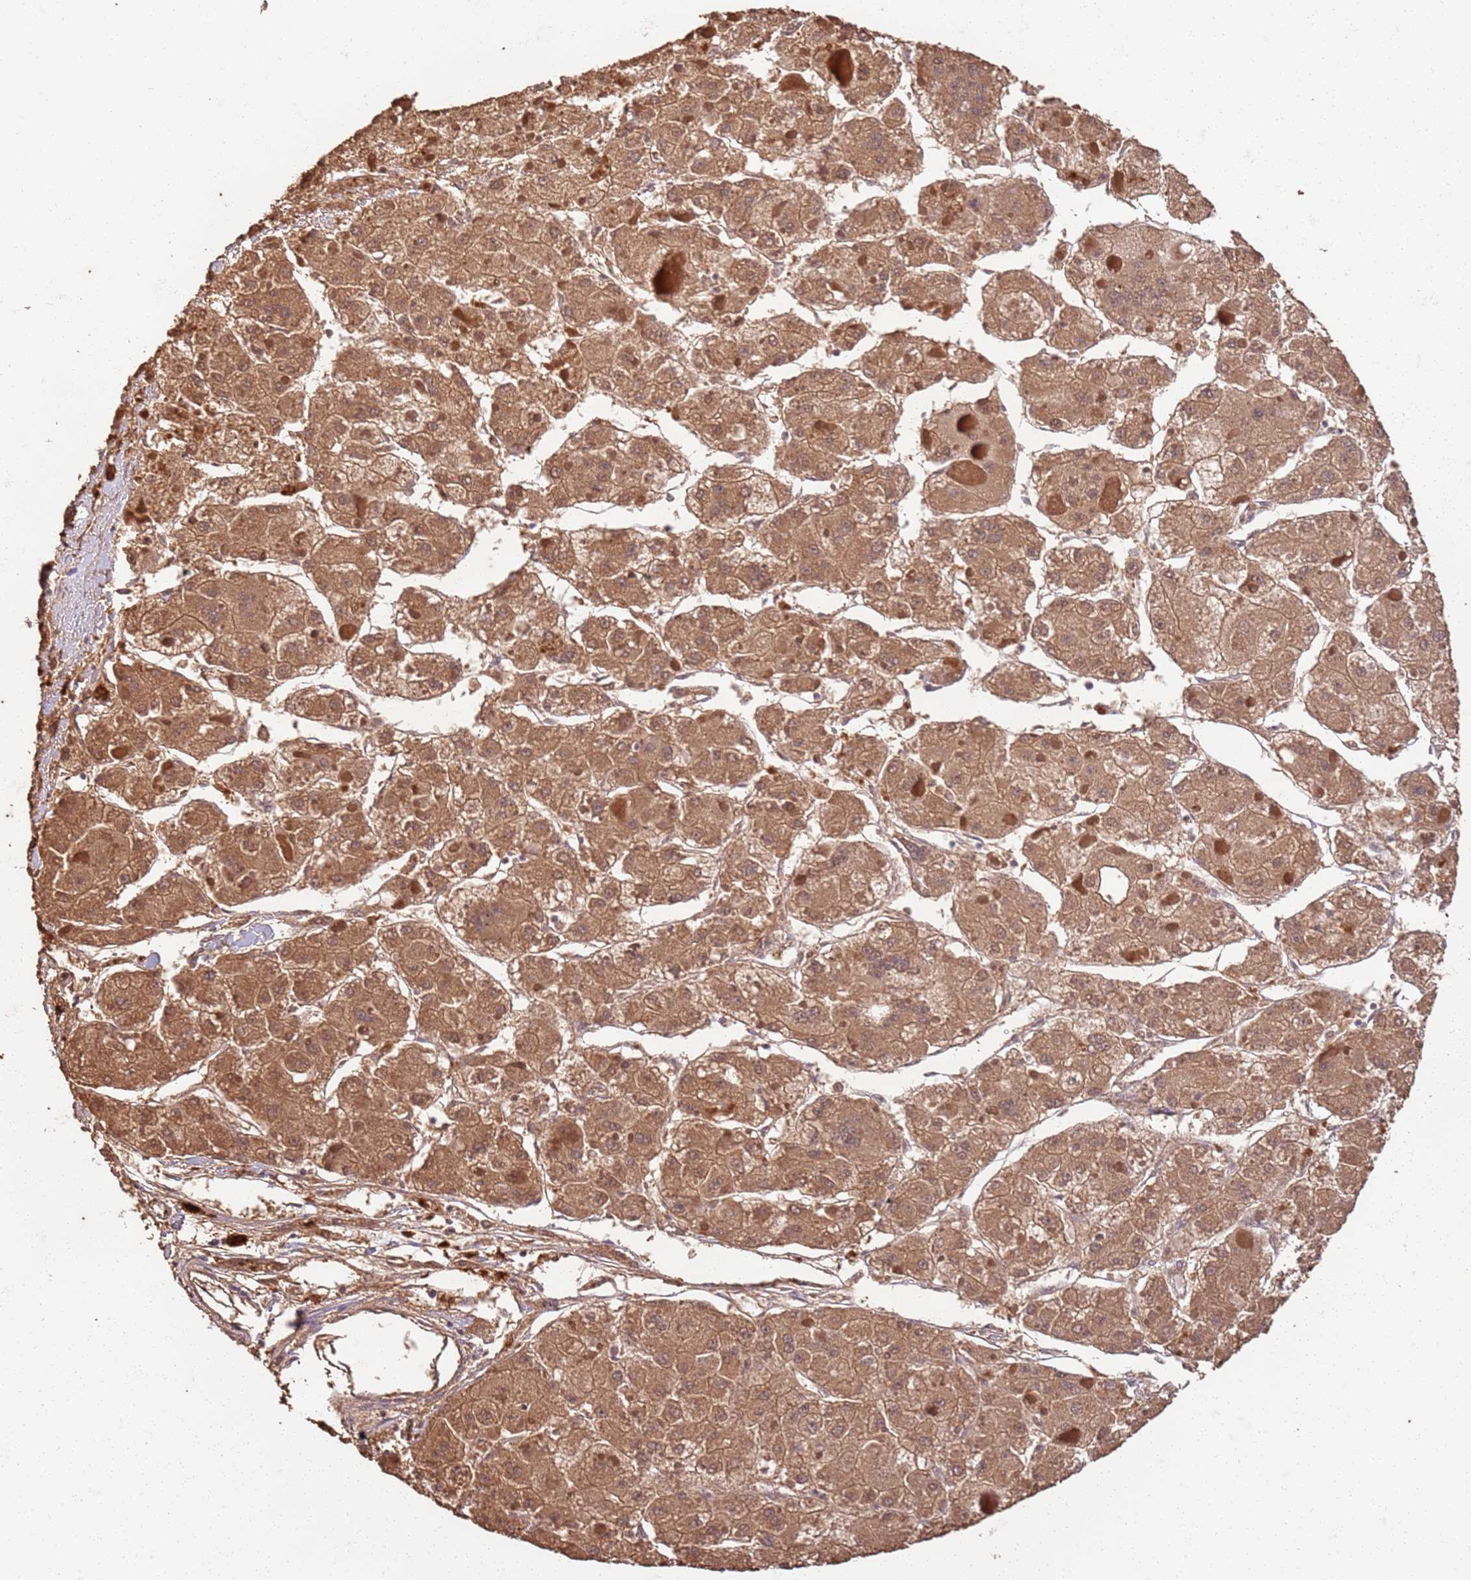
{"staining": {"intensity": "moderate", "quantity": ">75%", "location": "cytoplasmic/membranous"}, "tissue": "liver cancer", "cell_type": "Tumor cells", "image_type": "cancer", "snomed": [{"axis": "morphology", "description": "Carcinoma, Hepatocellular, NOS"}, {"axis": "topography", "description": "Liver"}], "caption": "Protein staining reveals moderate cytoplasmic/membranous positivity in approximately >75% of tumor cells in liver hepatocellular carcinoma. Nuclei are stained in blue.", "gene": "UBE3A", "patient": {"sex": "female", "age": 73}}